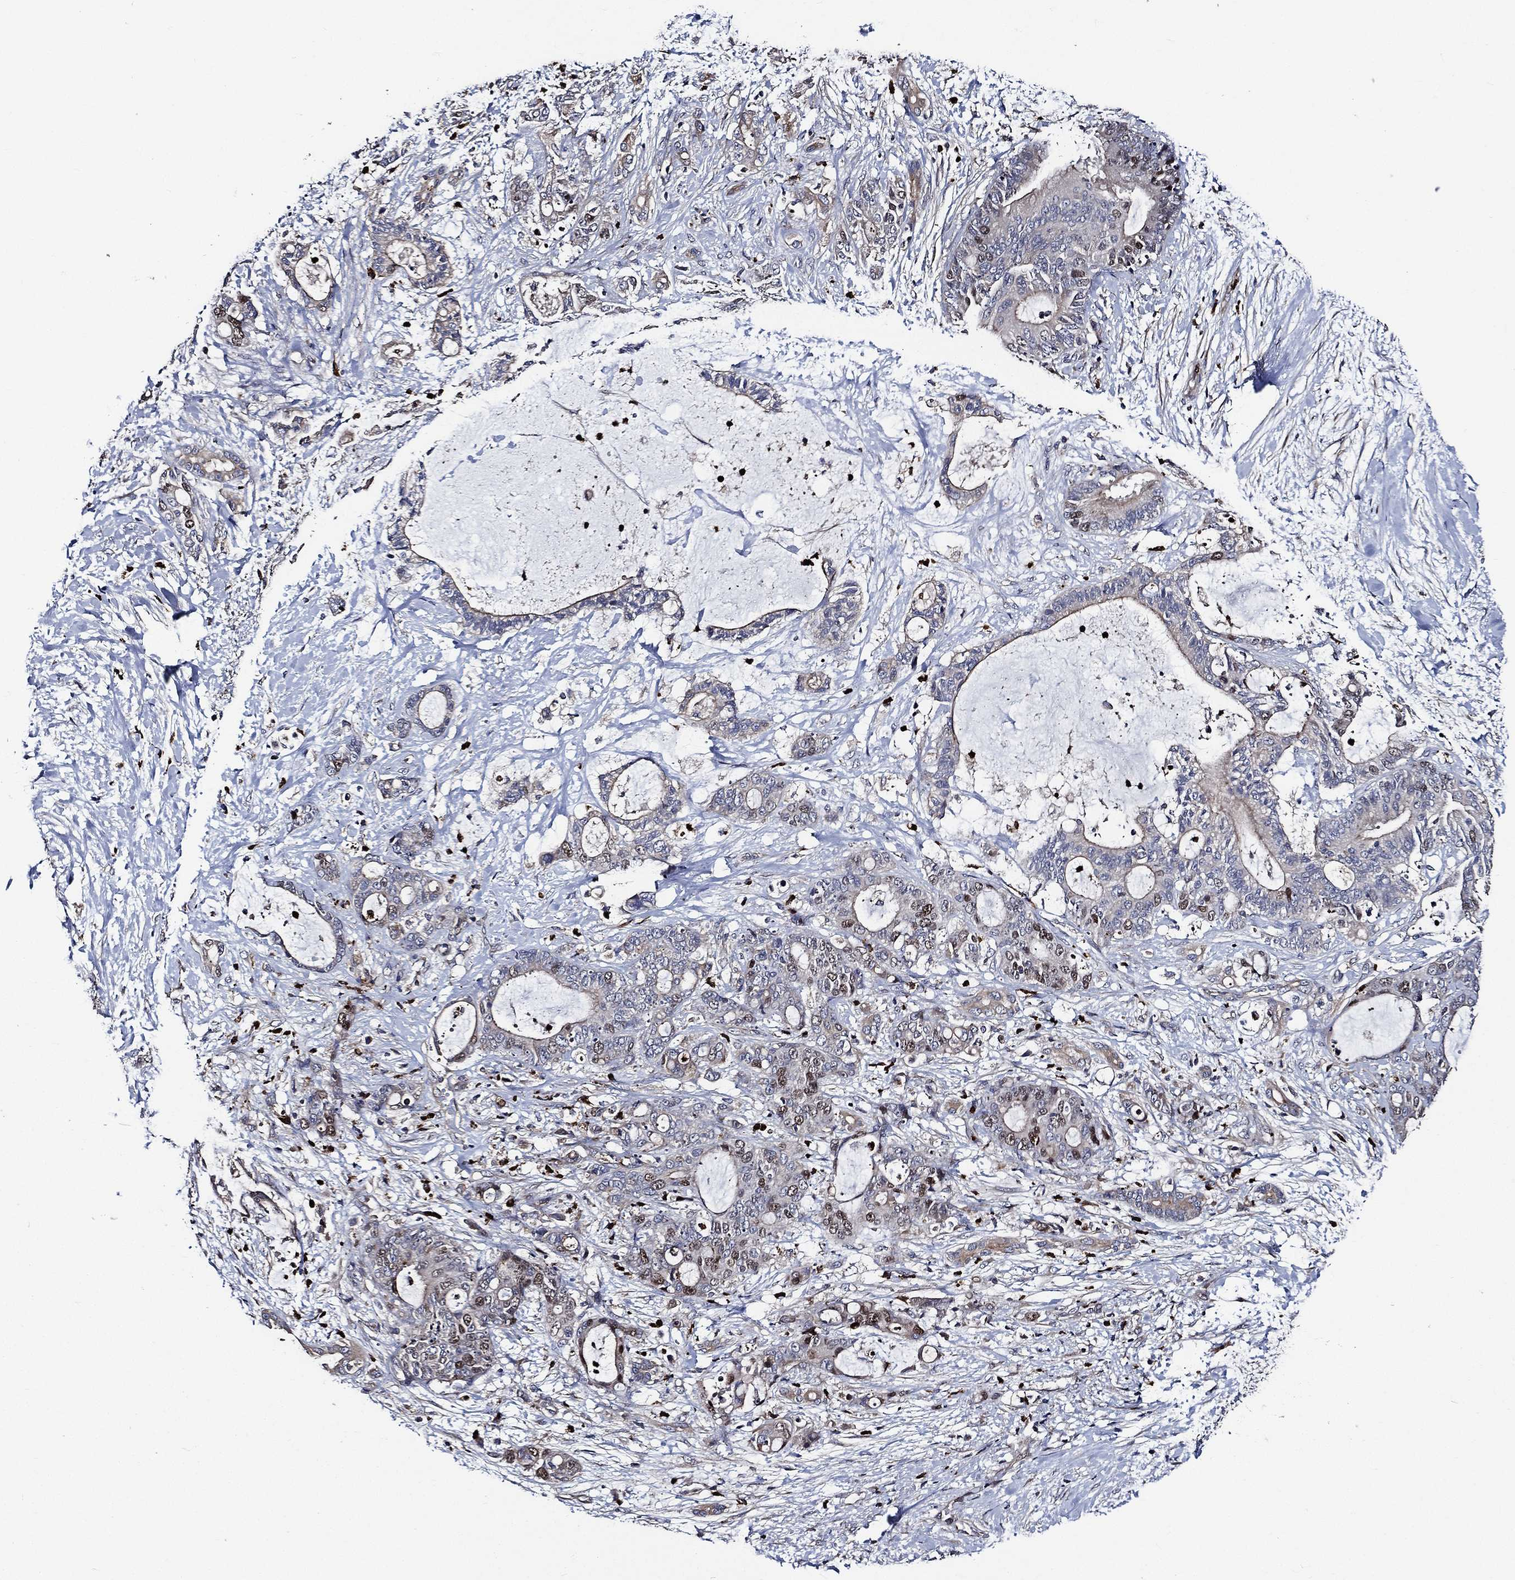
{"staining": {"intensity": "moderate", "quantity": "<25%", "location": "cytoplasmic/membranous"}, "tissue": "liver cancer", "cell_type": "Tumor cells", "image_type": "cancer", "snomed": [{"axis": "morphology", "description": "Cholangiocarcinoma"}, {"axis": "topography", "description": "Liver"}], "caption": "A brown stain labels moderate cytoplasmic/membranous positivity of a protein in liver cancer (cholangiocarcinoma) tumor cells.", "gene": "KIF20B", "patient": {"sex": "female", "age": 73}}